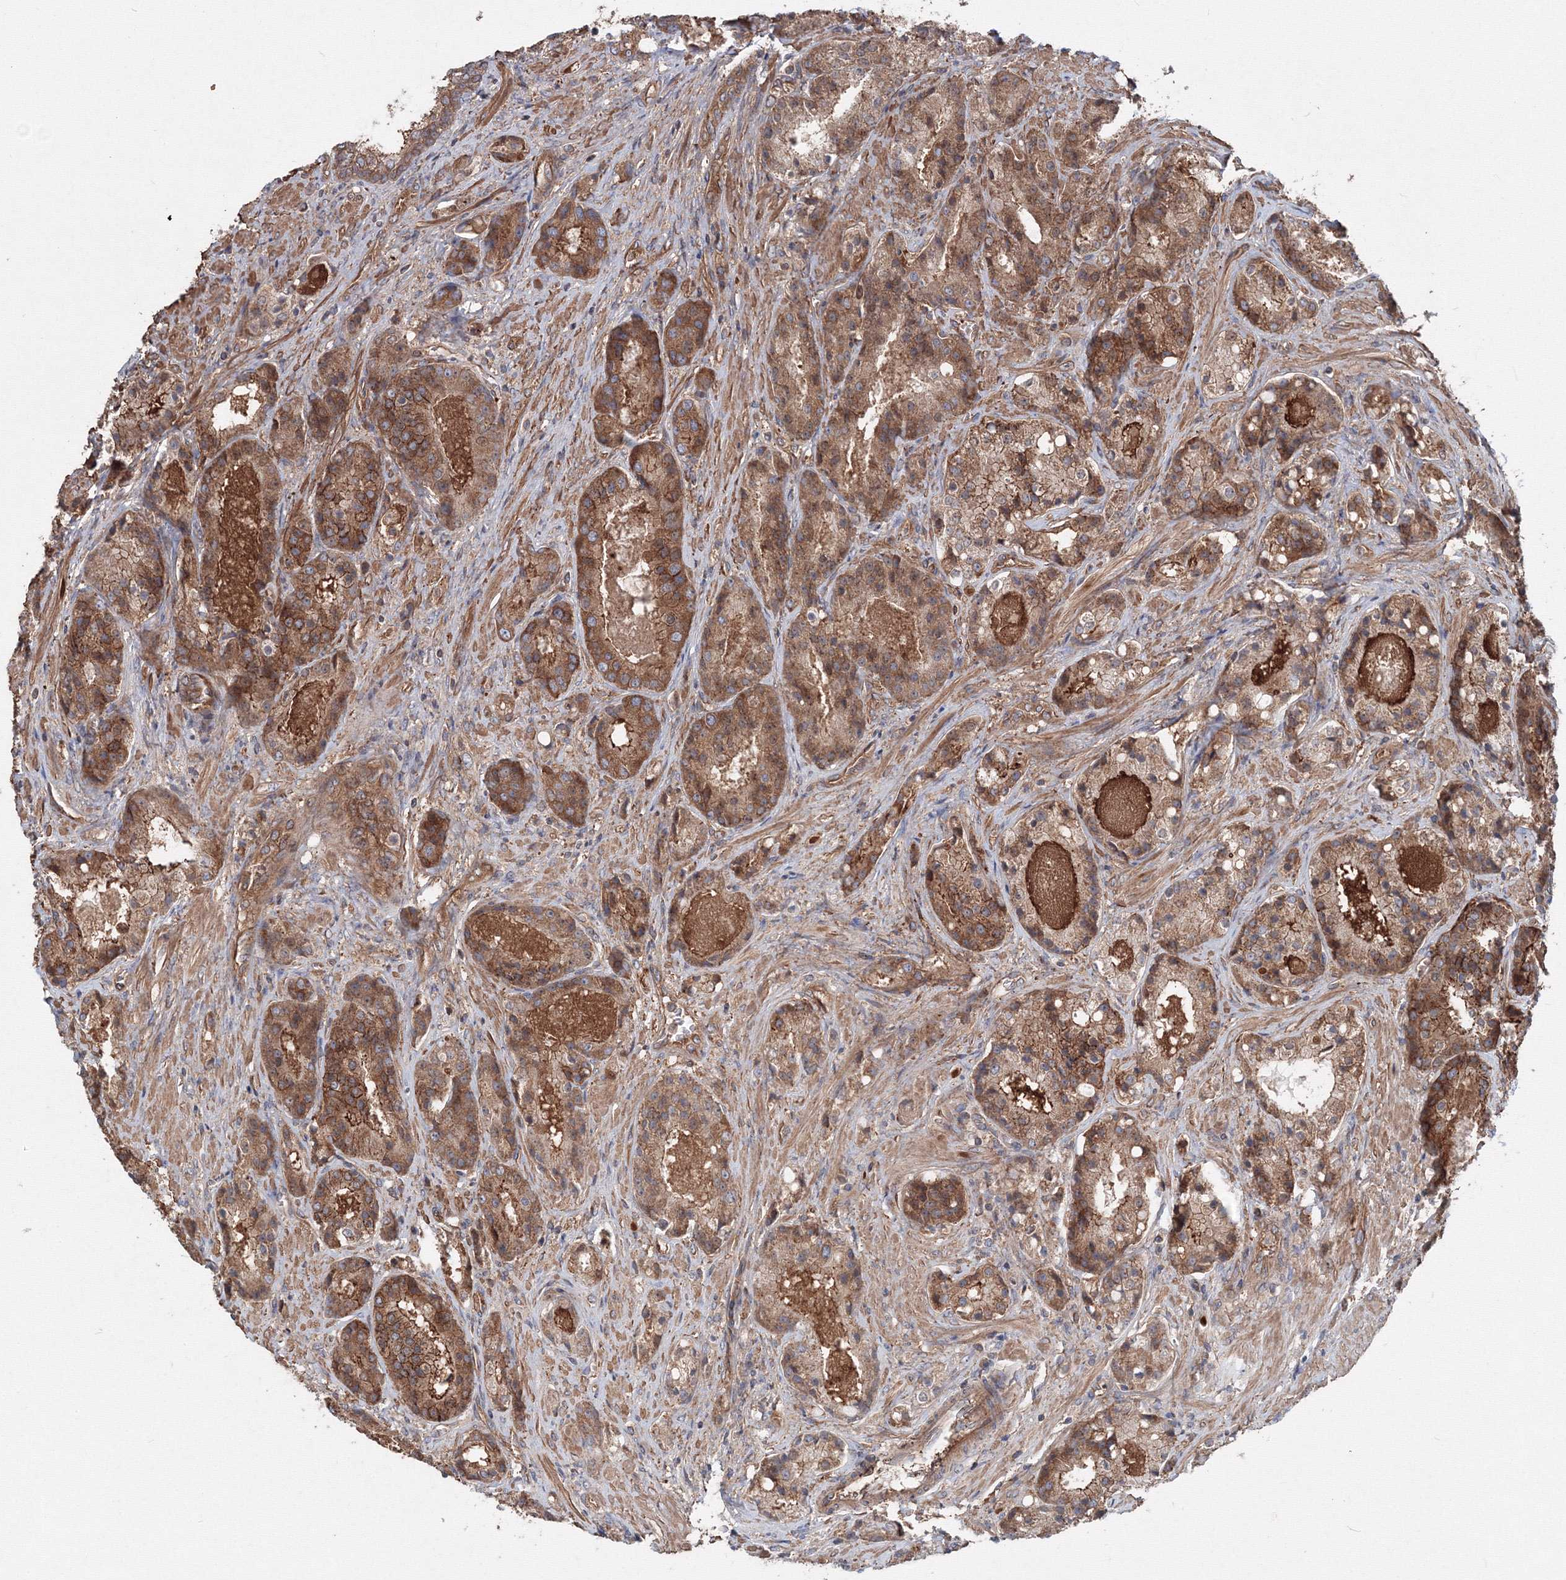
{"staining": {"intensity": "moderate", "quantity": ">75%", "location": "cytoplasmic/membranous"}, "tissue": "prostate cancer", "cell_type": "Tumor cells", "image_type": "cancer", "snomed": [{"axis": "morphology", "description": "Adenocarcinoma, High grade"}, {"axis": "topography", "description": "Prostate"}], "caption": "Protein positivity by immunohistochemistry (IHC) shows moderate cytoplasmic/membranous positivity in approximately >75% of tumor cells in prostate cancer.", "gene": "EXOC1", "patient": {"sex": "male", "age": 60}}